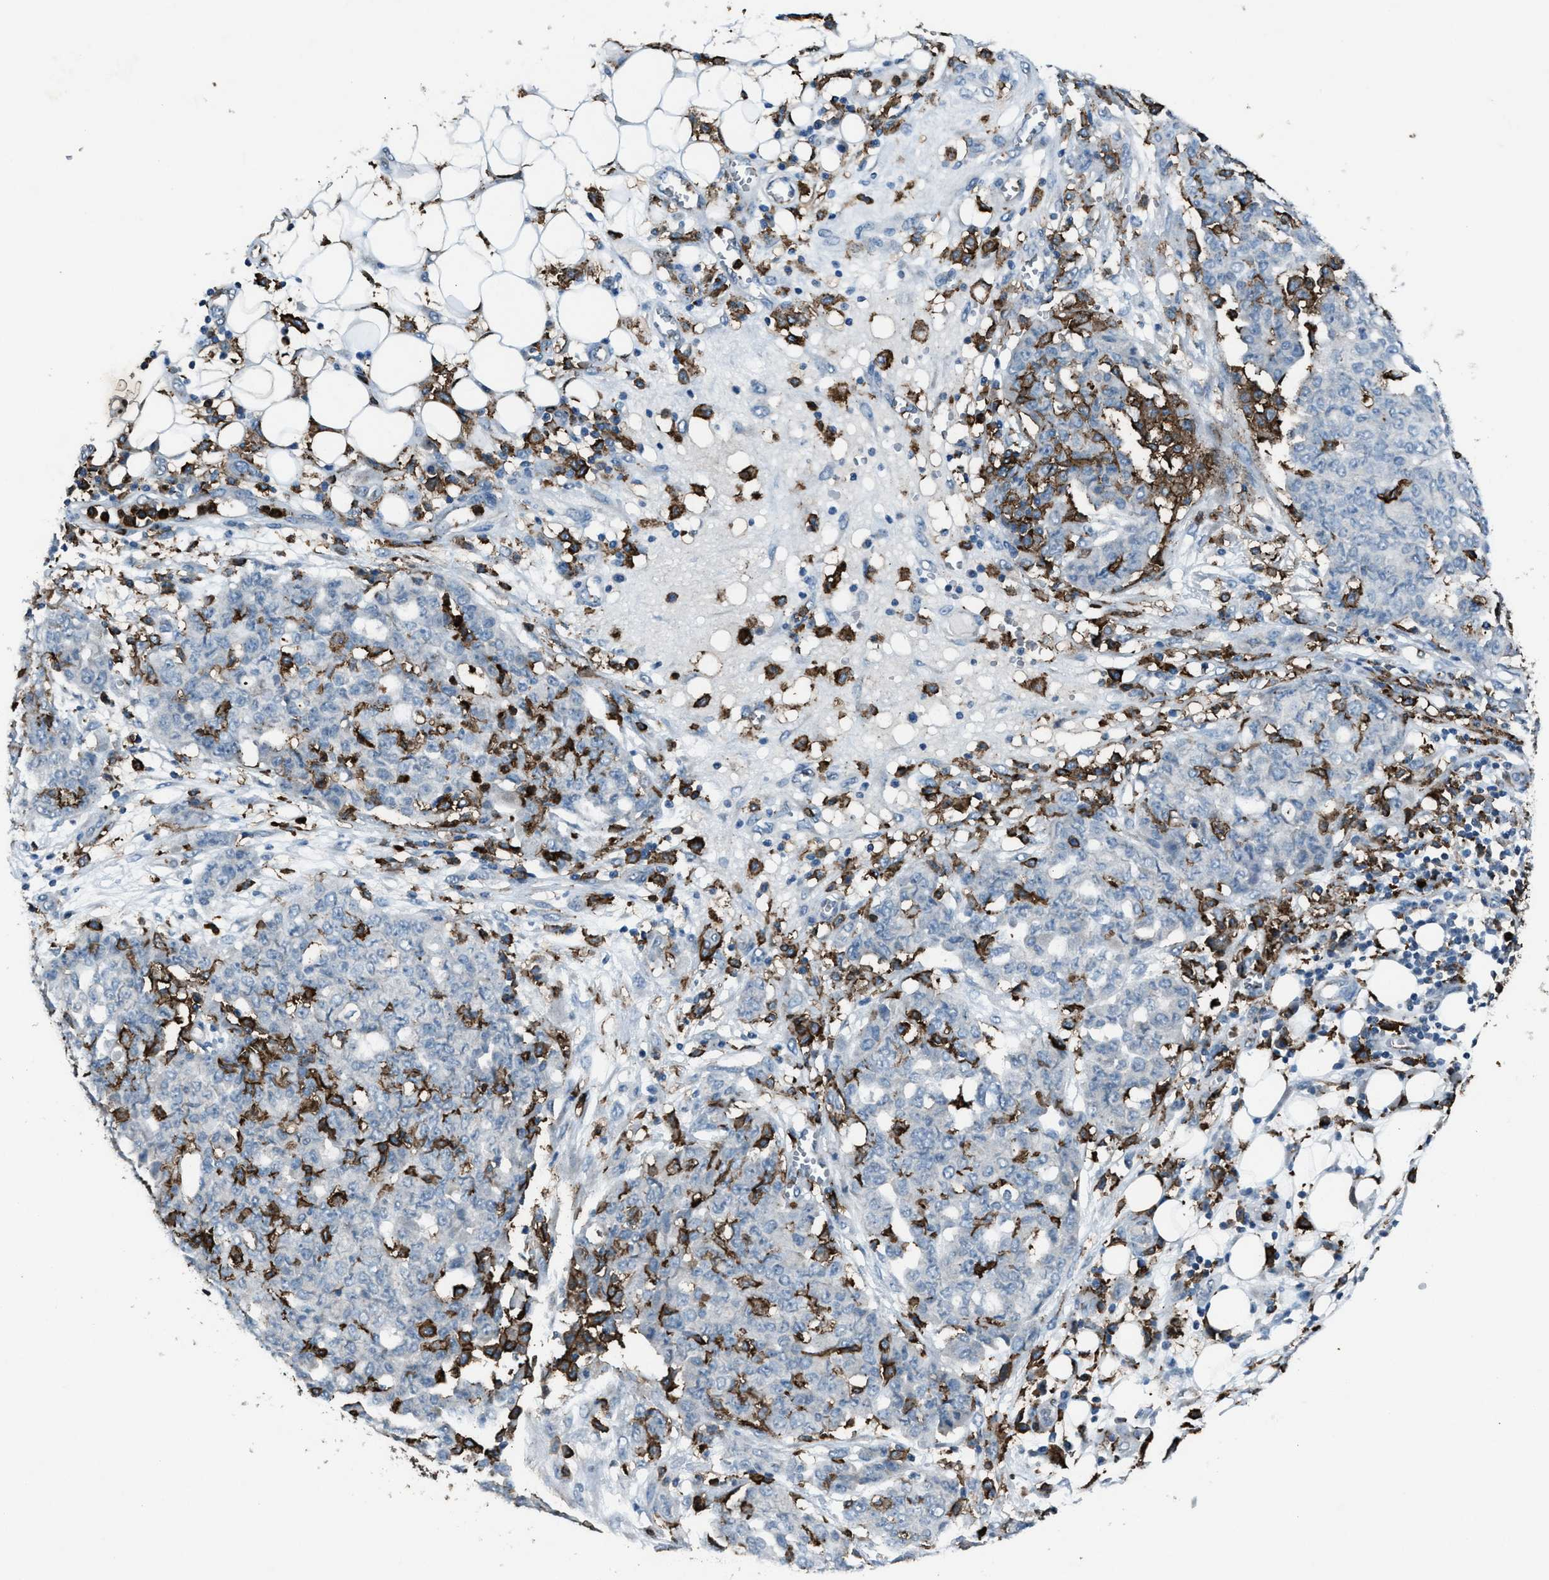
{"staining": {"intensity": "negative", "quantity": "none", "location": "none"}, "tissue": "ovarian cancer", "cell_type": "Tumor cells", "image_type": "cancer", "snomed": [{"axis": "morphology", "description": "Cystadenocarcinoma, serous, NOS"}, {"axis": "topography", "description": "Soft tissue"}, {"axis": "topography", "description": "Ovary"}], "caption": "IHC of human ovarian serous cystadenocarcinoma demonstrates no positivity in tumor cells. (DAB (3,3'-diaminobenzidine) immunohistochemistry, high magnification).", "gene": "FCER1G", "patient": {"sex": "female", "age": 57}}